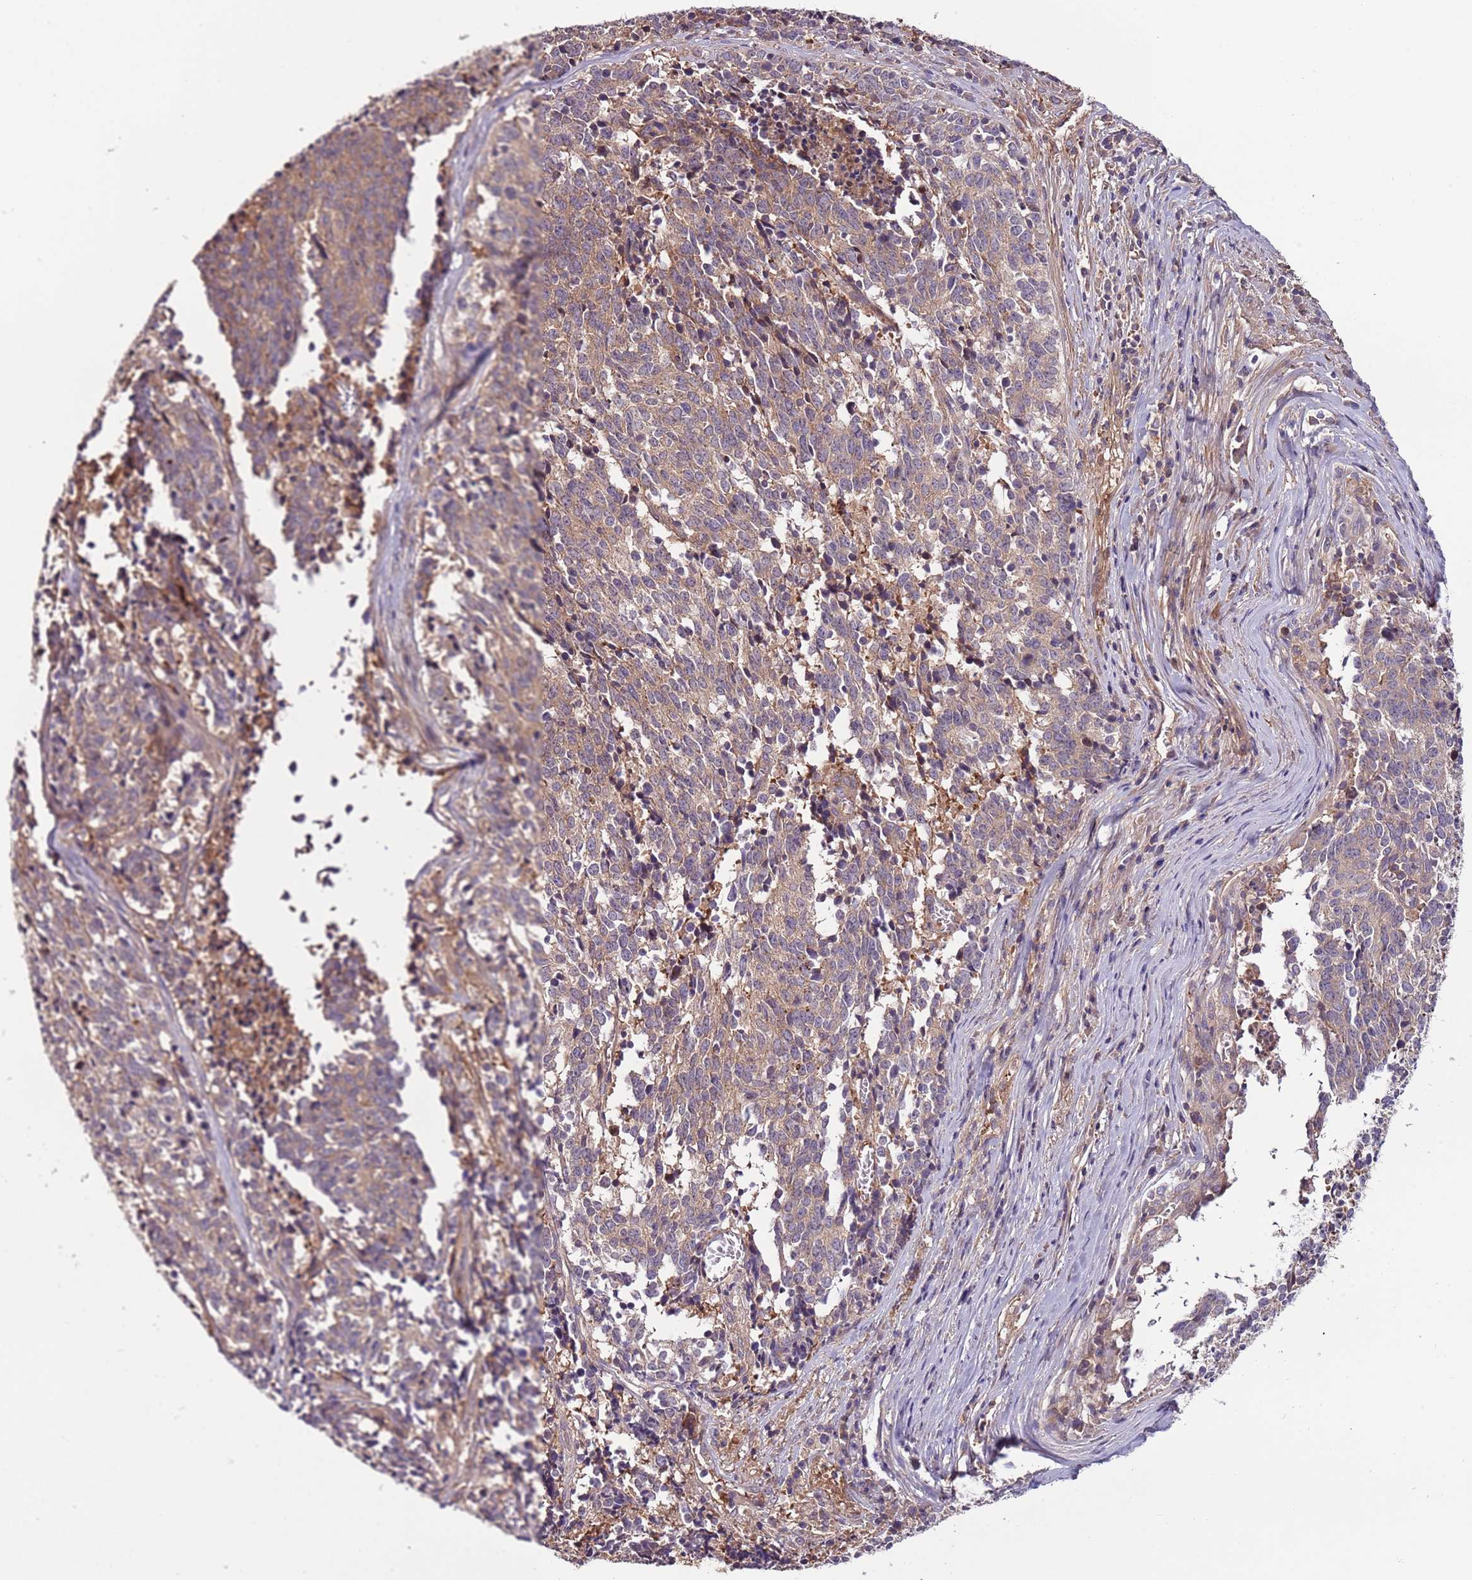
{"staining": {"intensity": "moderate", "quantity": "25%-75%", "location": "cytoplasmic/membranous"}, "tissue": "cervical cancer", "cell_type": "Tumor cells", "image_type": "cancer", "snomed": [{"axis": "morphology", "description": "Squamous cell carcinoma, NOS"}, {"axis": "topography", "description": "Cervix"}], "caption": "Immunohistochemical staining of human cervical squamous cell carcinoma reveals medium levels of moderate cytoplasmic/membranous protein expression in about 25%-75% of tumor cells.", "gene": "DENR", "patient": {"sex": "female", "age": 29}}